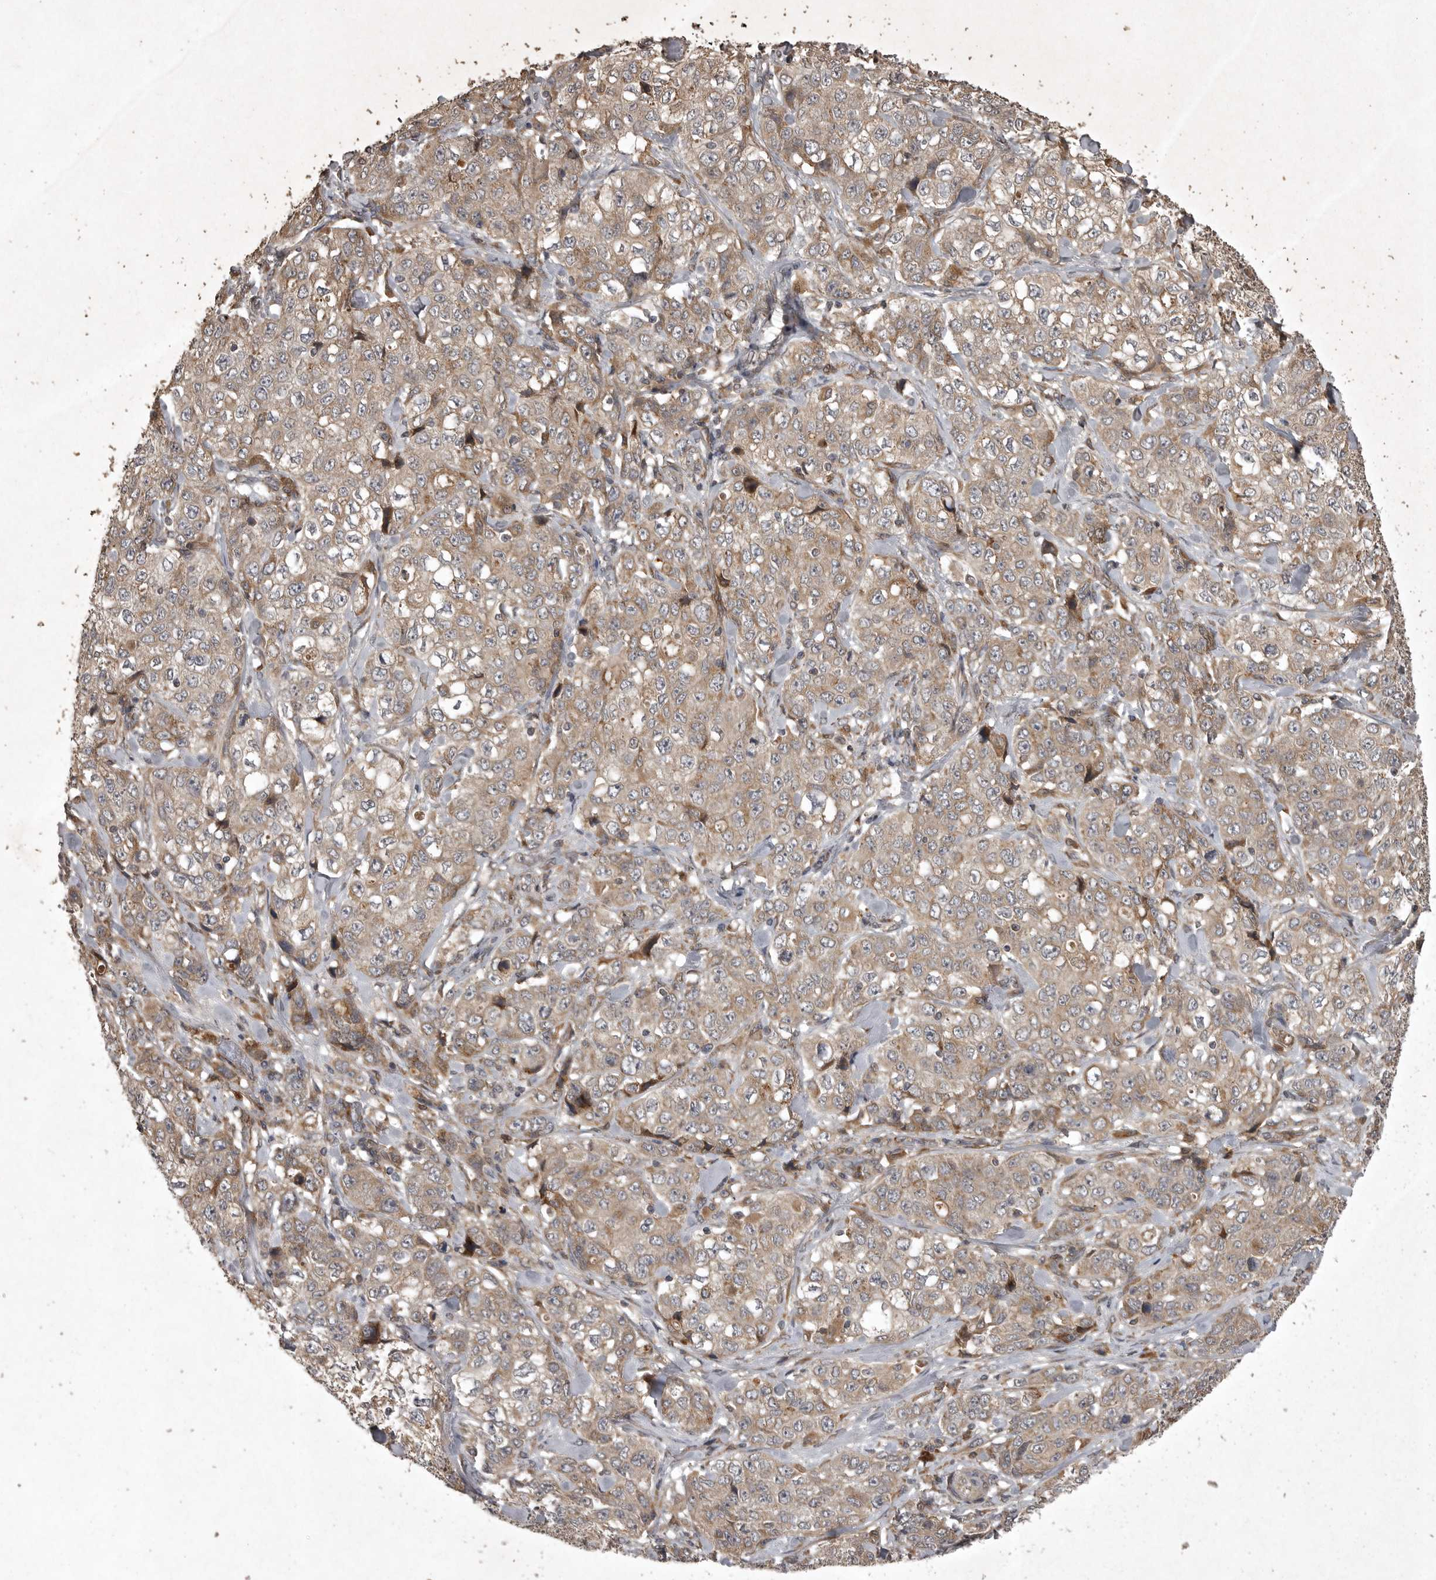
{"staining": {"intensity": "weak", "quantity": ">75%", "location": "cytoplasmic/membranous"}, "tissue": "stomach cancer", "cell_type": "Tumor cells", "image_type": "cancer", "snomed": [{"axis": "morphology", "description": "Adenocarcinoma, NOS"}, {"axis": "topography", "description": "Stomach"}], "caption": "Immunohistochemistry of human stomach cancer (adenocarcinoma) exhibits low levels of weak cytoplasmic/membranous positivity in approximately >75% of tumor cells.", "gene": "GPR31", "patient": {"sex": "male", "age": 48}}